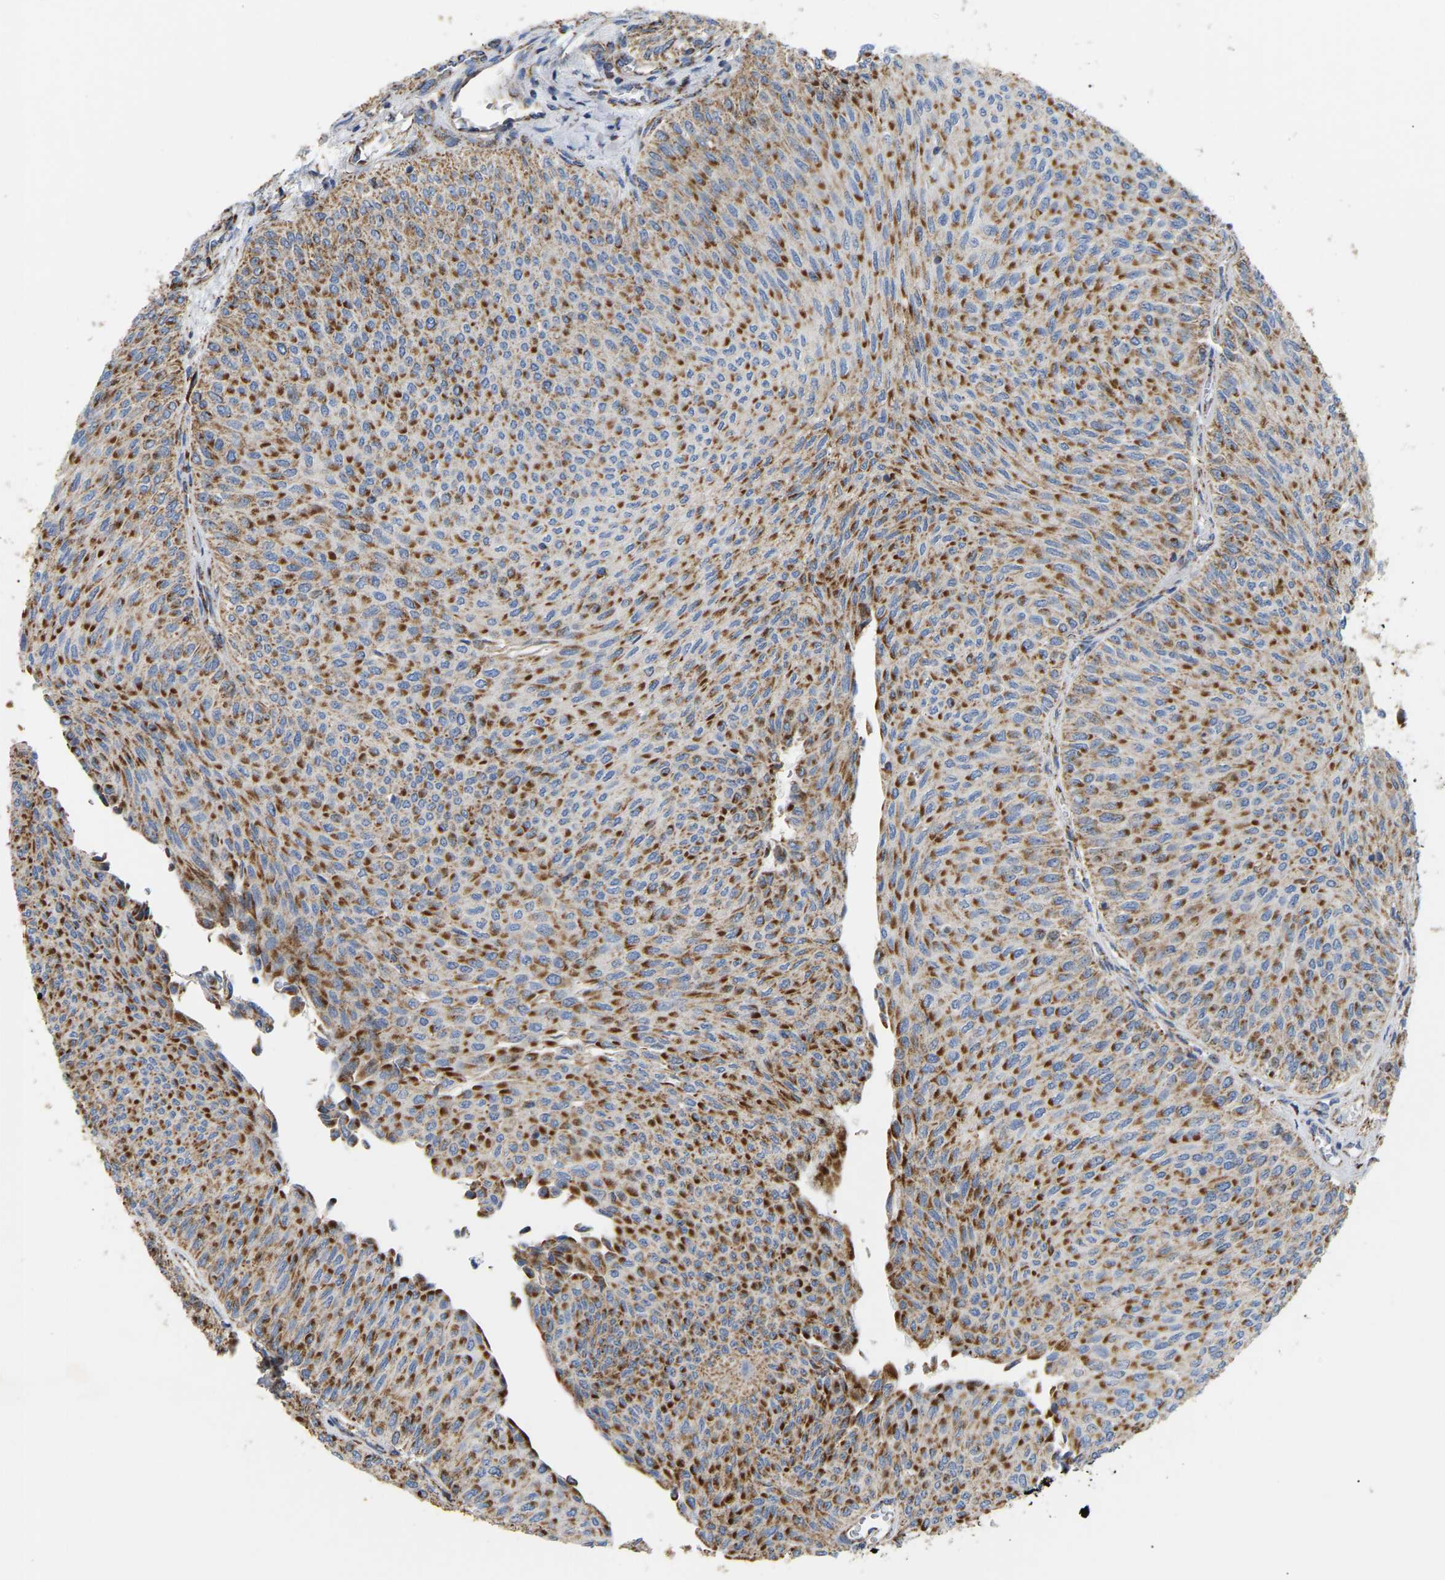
{"staining": {"intensity": "moderate", "quantity": ">75%", "location": "cytoplasmic/membranous"}, "tissue": "urothelial cancer", "cell_type": "Tumor cells", "image_type": "cancer", "snomed": [{"axis": "morphology", "description": "Urothelial carcinoma, Low grade"}, {"axis": "topography", "description": "Urinary bladder"}], "caption": "Tumor cells exhibit moderate cytoplasmic/membranous staining in approximately >75% of cells in low-grade urothelial carcinoma.", "gene": "HIBADH", "patient": {"sex": "male", "age": 78}}